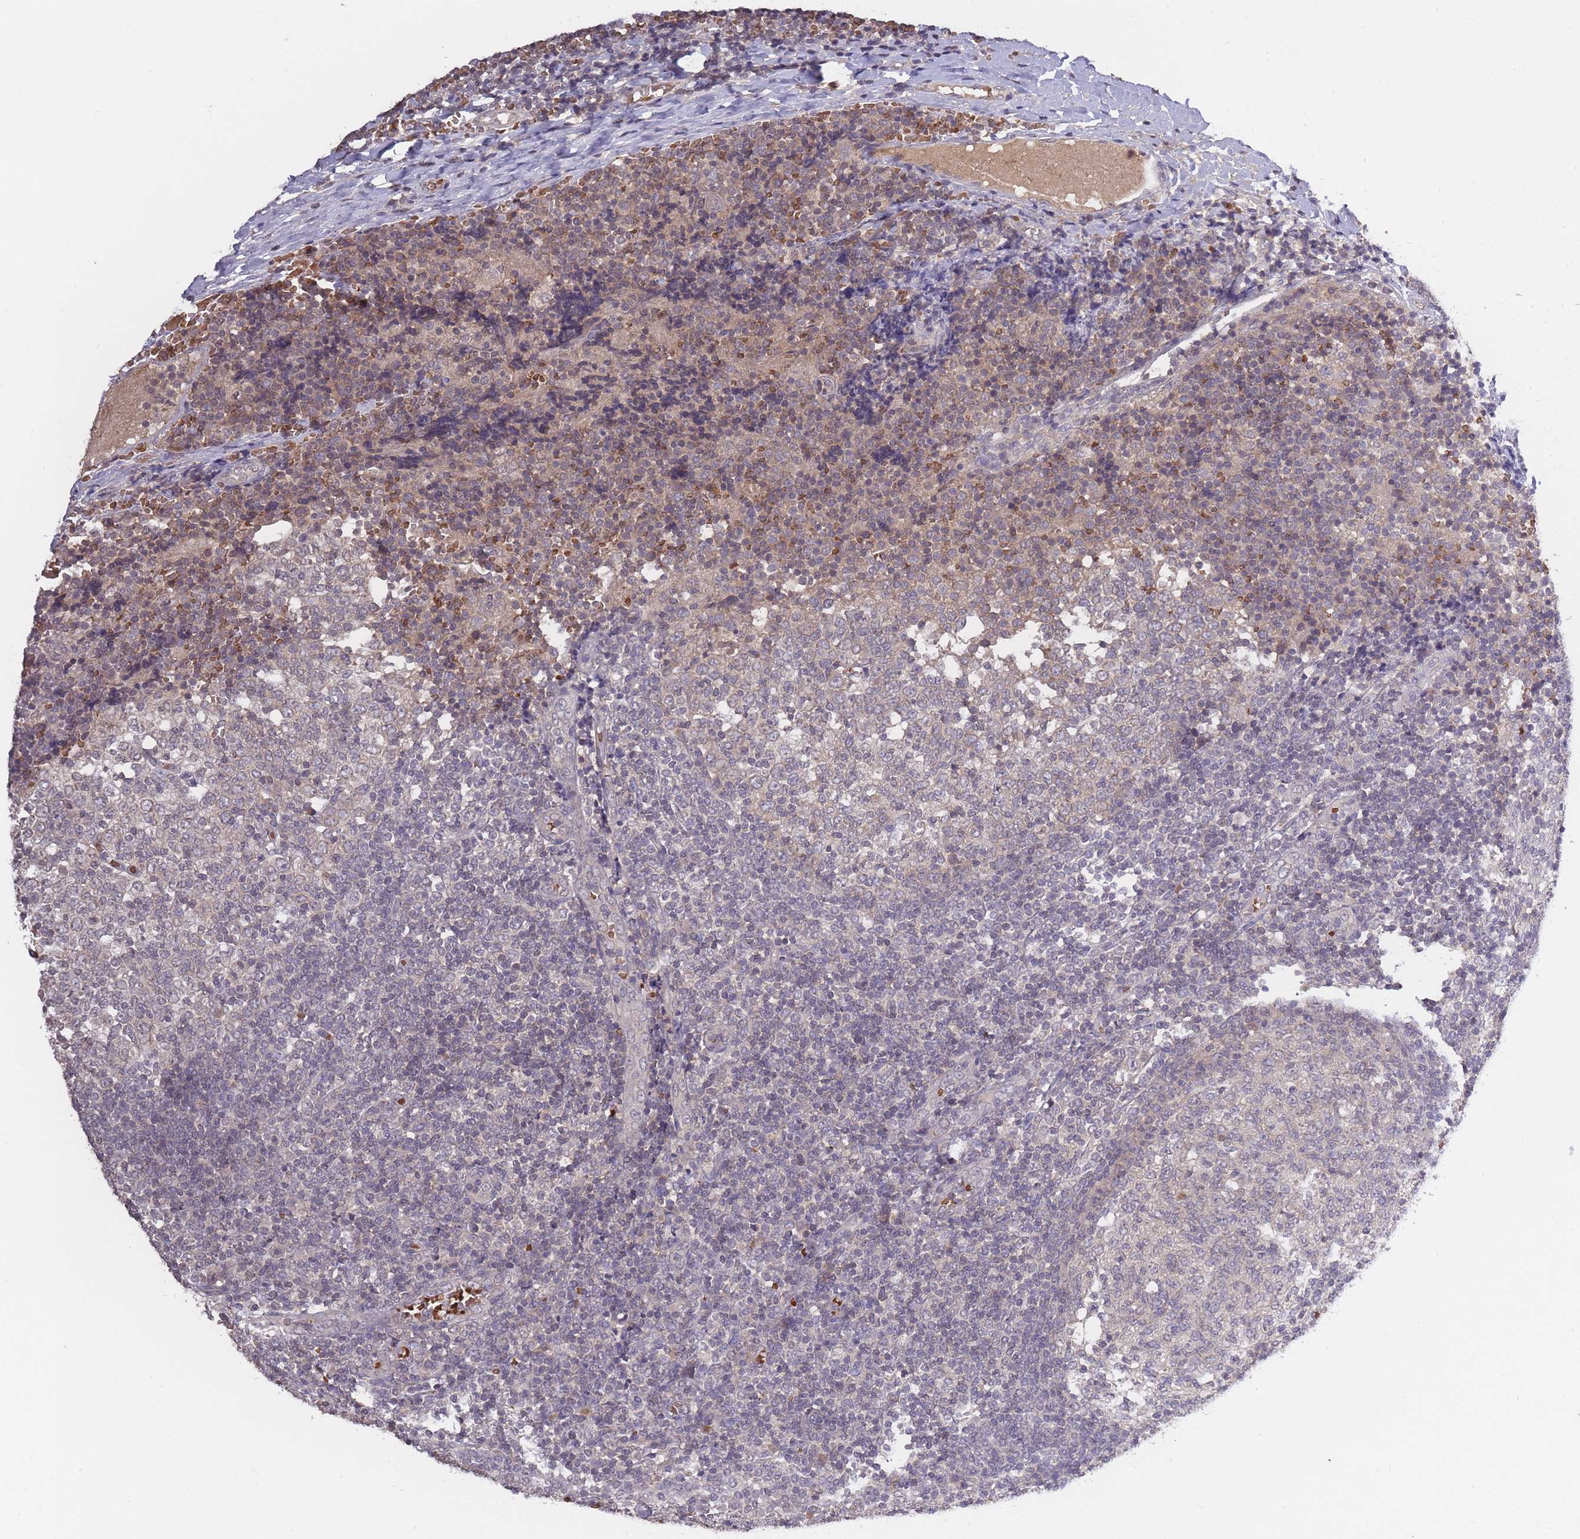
{"staining": {"intensity": "negative", "quantity": "none", "location": "none"}, "tissue": "tonsil", "cell_type": "Germinal center cells", "image_type": "normal", "snomed": [{"axis": "morphology", "description": "Normal tissue, NOS"}, {"axis": "topography", "description": "Tonsil"}], "caption": "This is an immunohistochemistry micrograph of unremarkable human tonsil. There is no positivity in germinal center cells.", "gene": "ADCYAP1R1", "patient": {"sex": "female", "age": 19}}